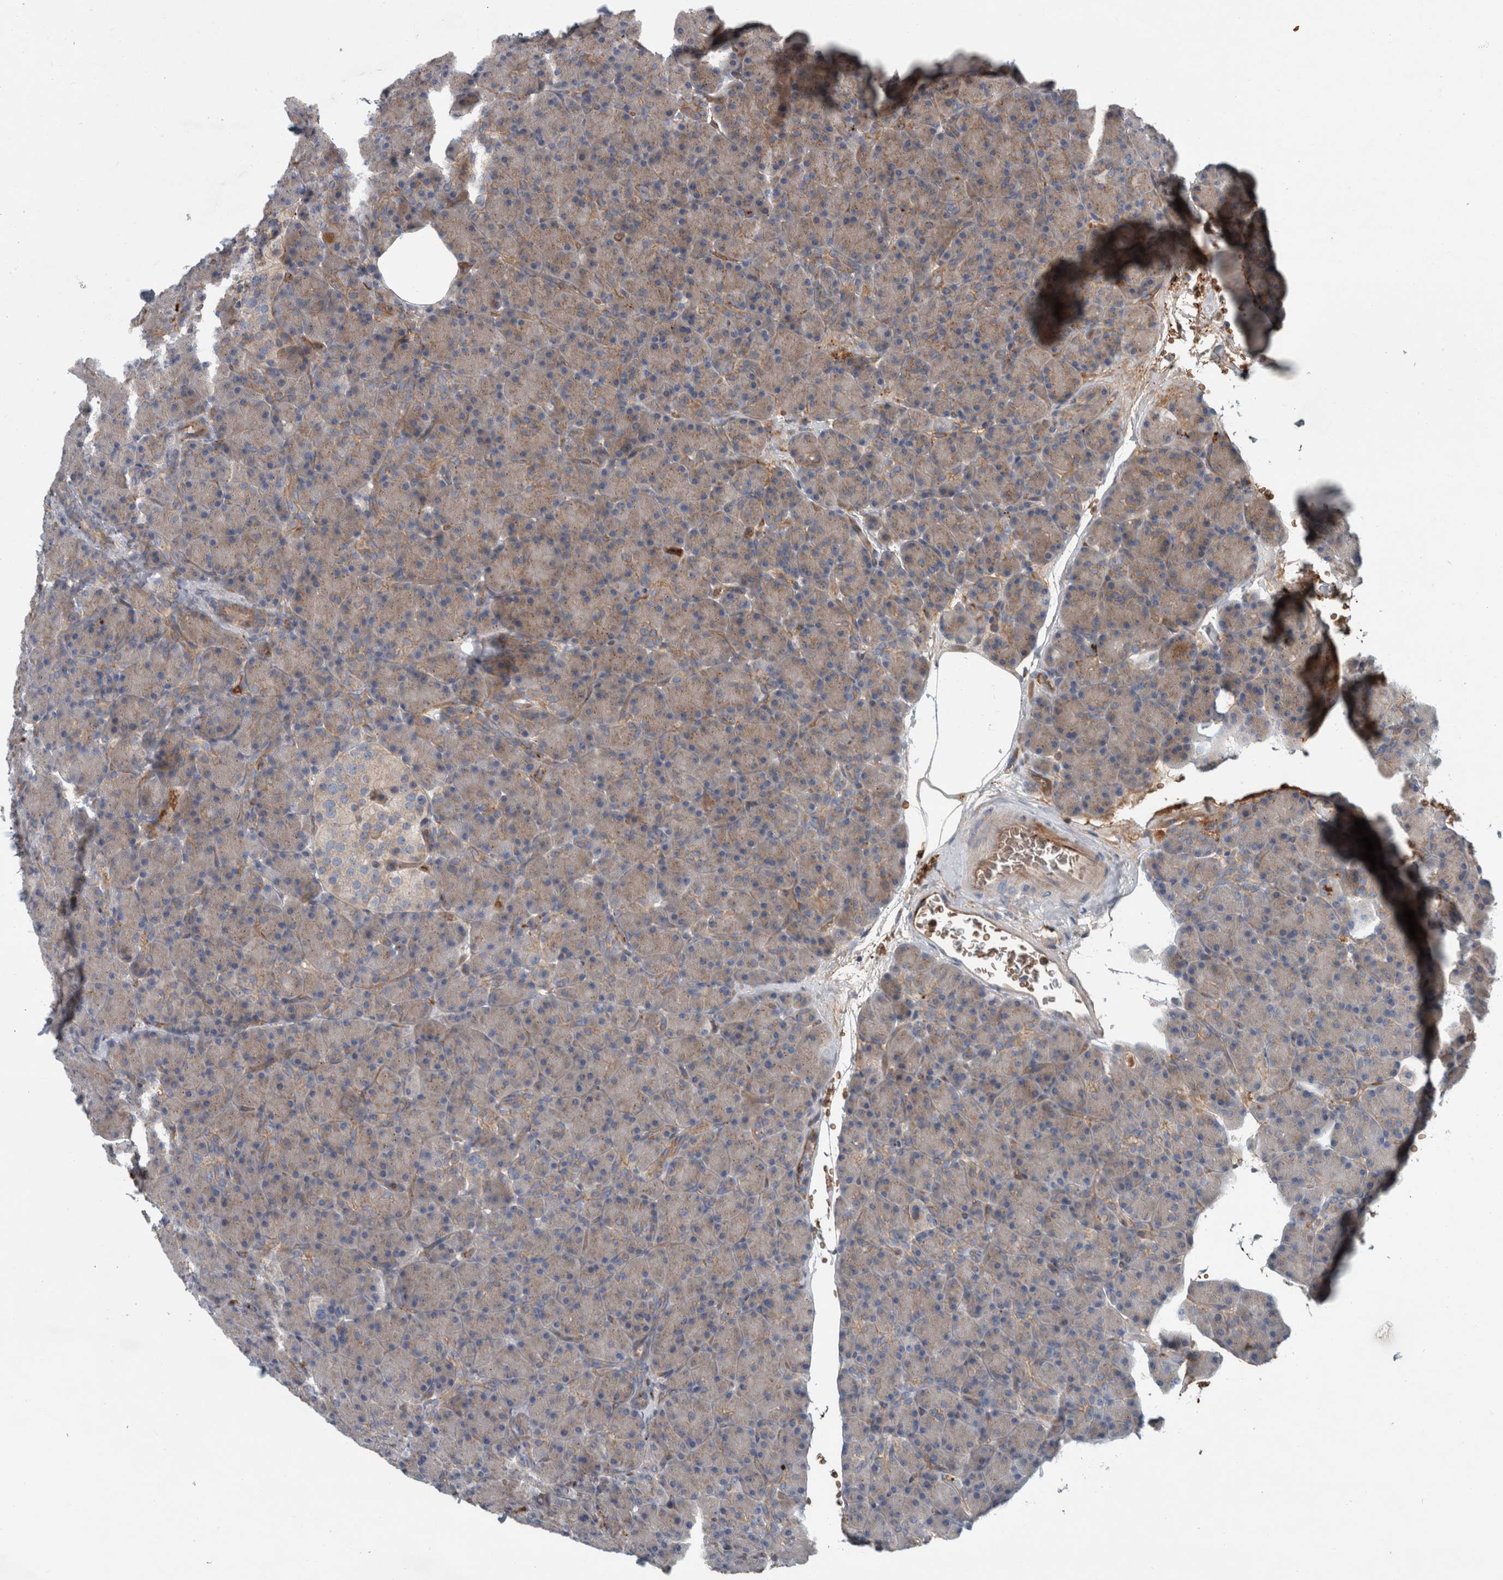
{"staining": {"intensity": "strong", "quantity": "<25%", "location": "cytoplasmic/membranous"}, "tissue": "pancreas", "cell_type": "Exocrine glandular cells", "image_type": "normal", "snomed": [{"axis": "morphology", "description": "Normal tissue, NOS"}, {"axis": "topography", "description": "Pancreas"}], "caption": "Unremarkable pancreas was stained to show a protein in brown. There is medium levels of strong cytoplasmic/membranous staining in about <25% of exocrine glandular cells.", "gene": "GLT8D2", "patient": {"sex": "female", "age": 43}}